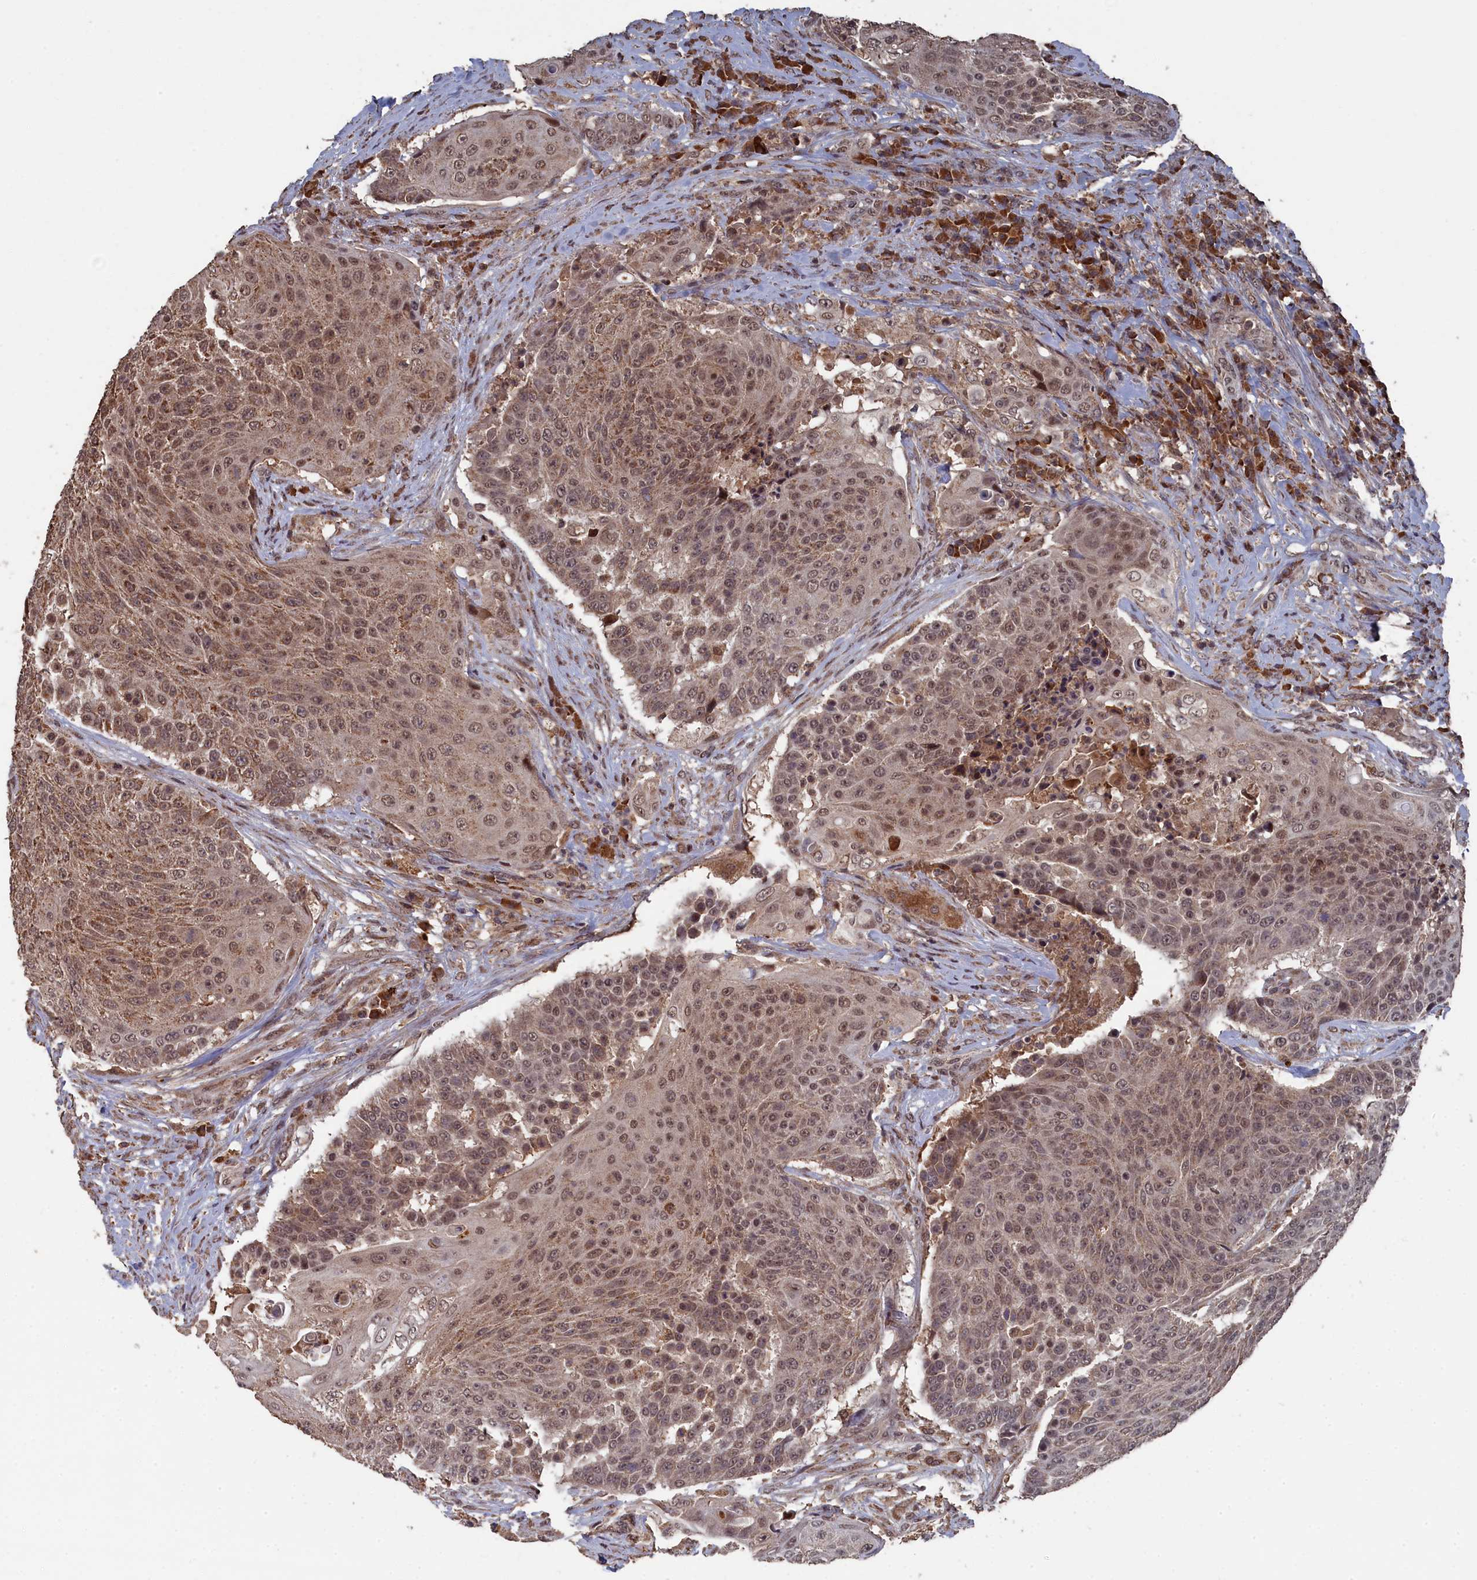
{"staining": {"intensity": "moderate", "quantity": ">75%", "location": "cytoplasmic/membranous,nuclear"}, "tissue": "urothelial cancer", "cell_type": "Tumor cells", "image_type": "cancer", "snomed": [{"axis": "morphology", "description": "Urothelial carcinoma, High grade"}, {"axis": "topography", "description": "Urinary bladder"}], "caption": "Immunohistochemistry (IHC) (DAB) staining of urothelial carcinoma (high-grade) exhibits moderate cytoplasmic/membranous and nuclear protein positivity in approximately >75% of tumor cells.", "gene": "CEACAM21", "patient": {"sex": "female", "age": 63}}